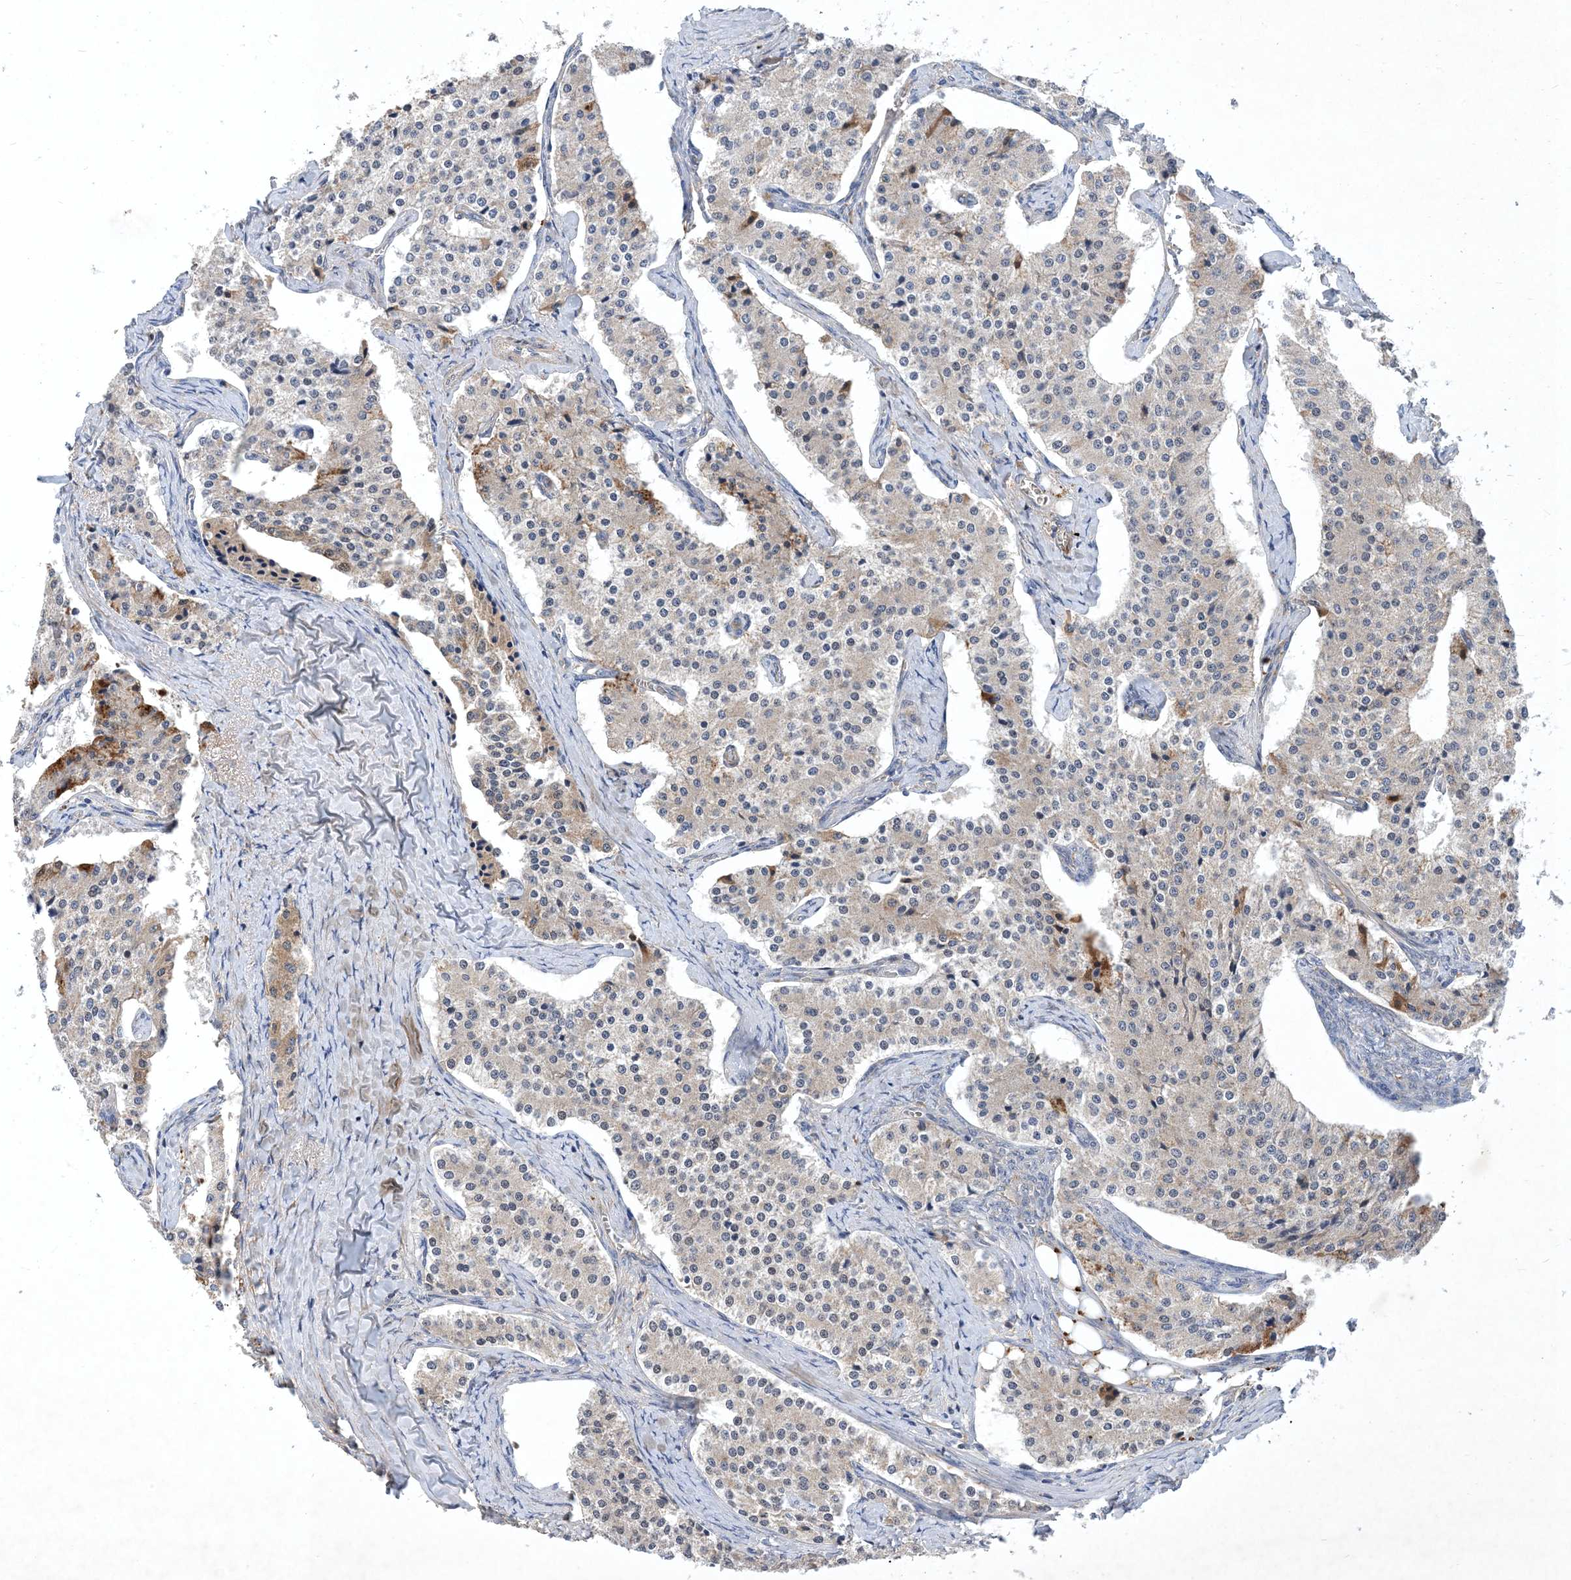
{"staining": {"intensity": "negative", "quantity": "none", "location": "none"}, "tissue": "carcinoid", "cell_type": "Tumor cells", "image_type": "cancer", "snomed": [{"axis": "morphology", "description": "Carcinoid, malignant, NOS"}, {"axis": "topography", "description": "Colon"}], "caption": "Immunohistochemistry micrograph of neoplastic tissue: carcinoid stained with DAB (3,3'-diaminobenzidine) shows no significant protein staining in tumor cells.", "gene": "STK19", "patient": {"sex": "female", "age": 52}}